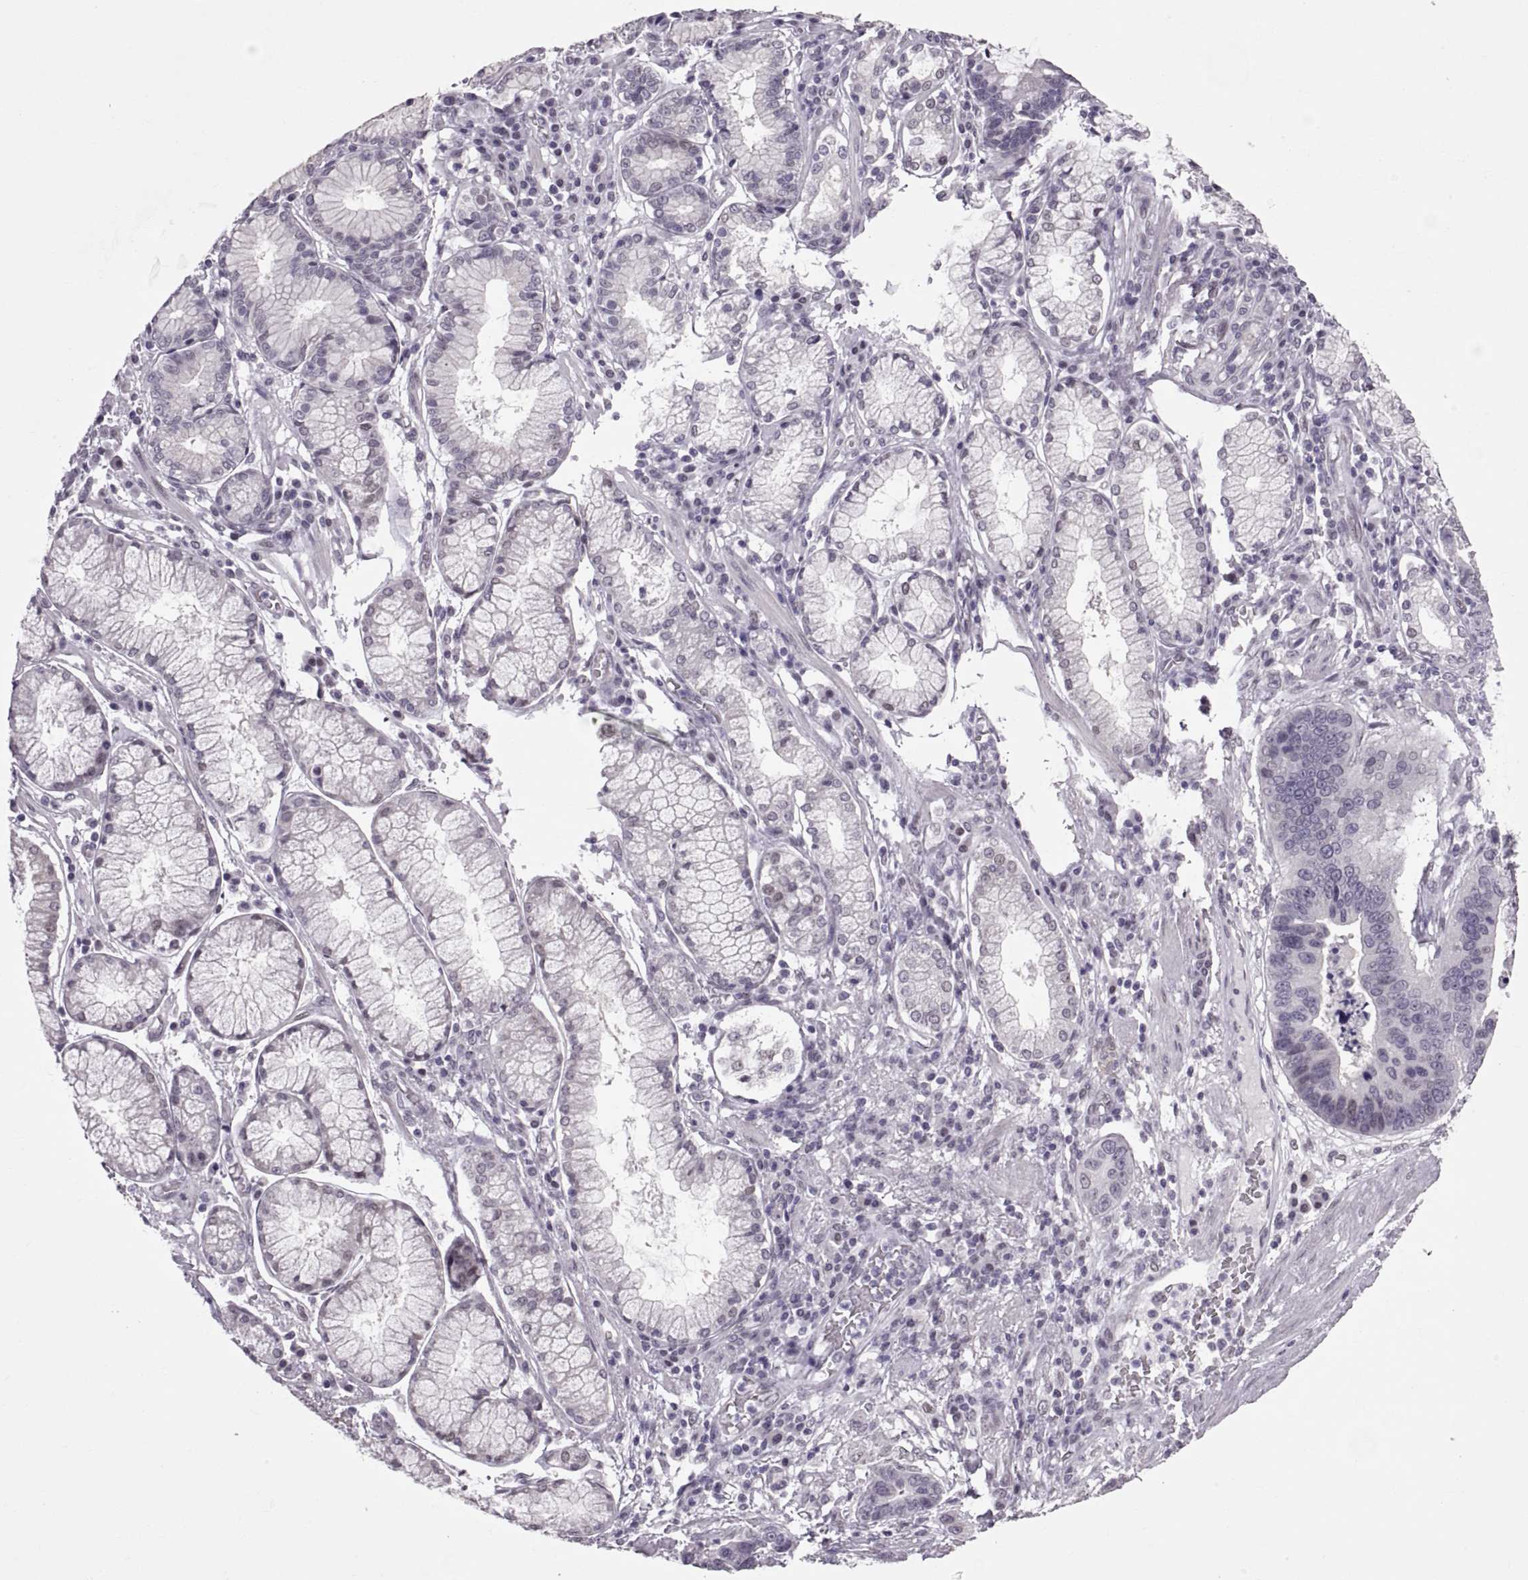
{"staining": {"intensity": "negative", "quantity": "none", "location": "none"}, "tissue": "stomach cancer", "cell_type": "Tumor cells", "image_type": "cancer", "snomed": [{"axis": "morphology", "description": "Adenocarcinoma, NOS"}, {"axis": "topography", "description": "Stomach"}], "caption": "Immunohistochemistry (IHC) of stomach adenocarcinoma exhibits no expression in tumor cells. Nuclei are stained in blue.", "gene": "KRT77", "patient": {"sex": "male", "age": 84}}